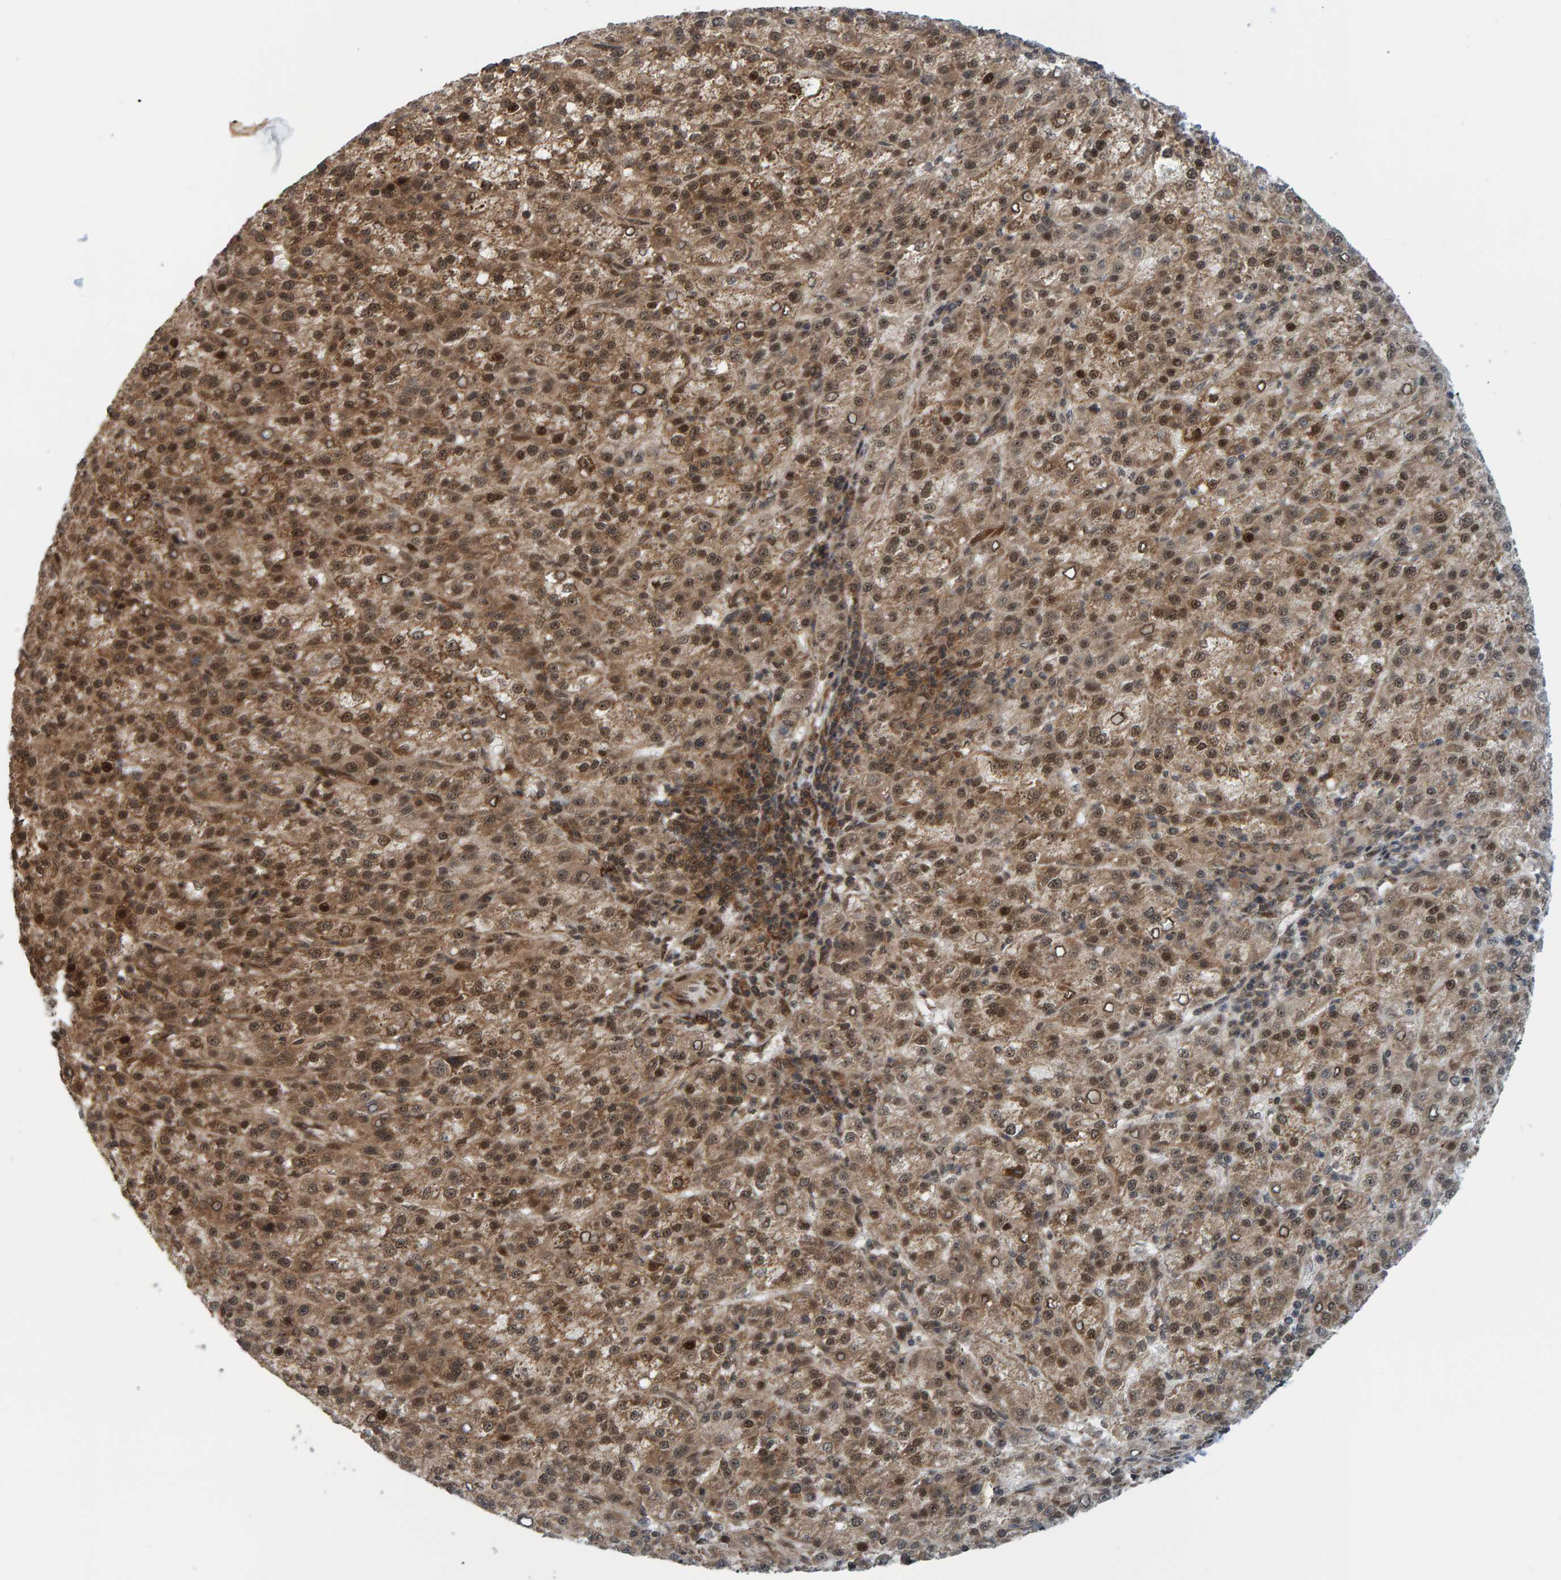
{"staining": {"intensity": "moderate", "quantity": ">75%", "location": "cytoplasmic/membranous,nuclear"}, "tissue": "liver cancer", "cell_type": "Tumor cells", "image_type": "cancer", "snomed": [{"axis": "morphology", "description": "Carcinoma, Hepatocellular, NOS"}, {"axis": "topography", "description": "Liver"}], "caption": "Immunohistochemistry staining of hepatocellular carcinoma (liver), which exhibits medium levels of moderate cytoplasmic/membranous and nuclear expression in about >75% of tumor cells indicating moderate cytoplasmic/membranous and nuclear protein staining. The staining was performed using DAB (3,3'-diaminobenzidine) (brown) for protein detection and nuclei were counterstained in hematoxylin (blue).", "gene": "ZNF366", "patient": {"sex": "female", "age": 58}}